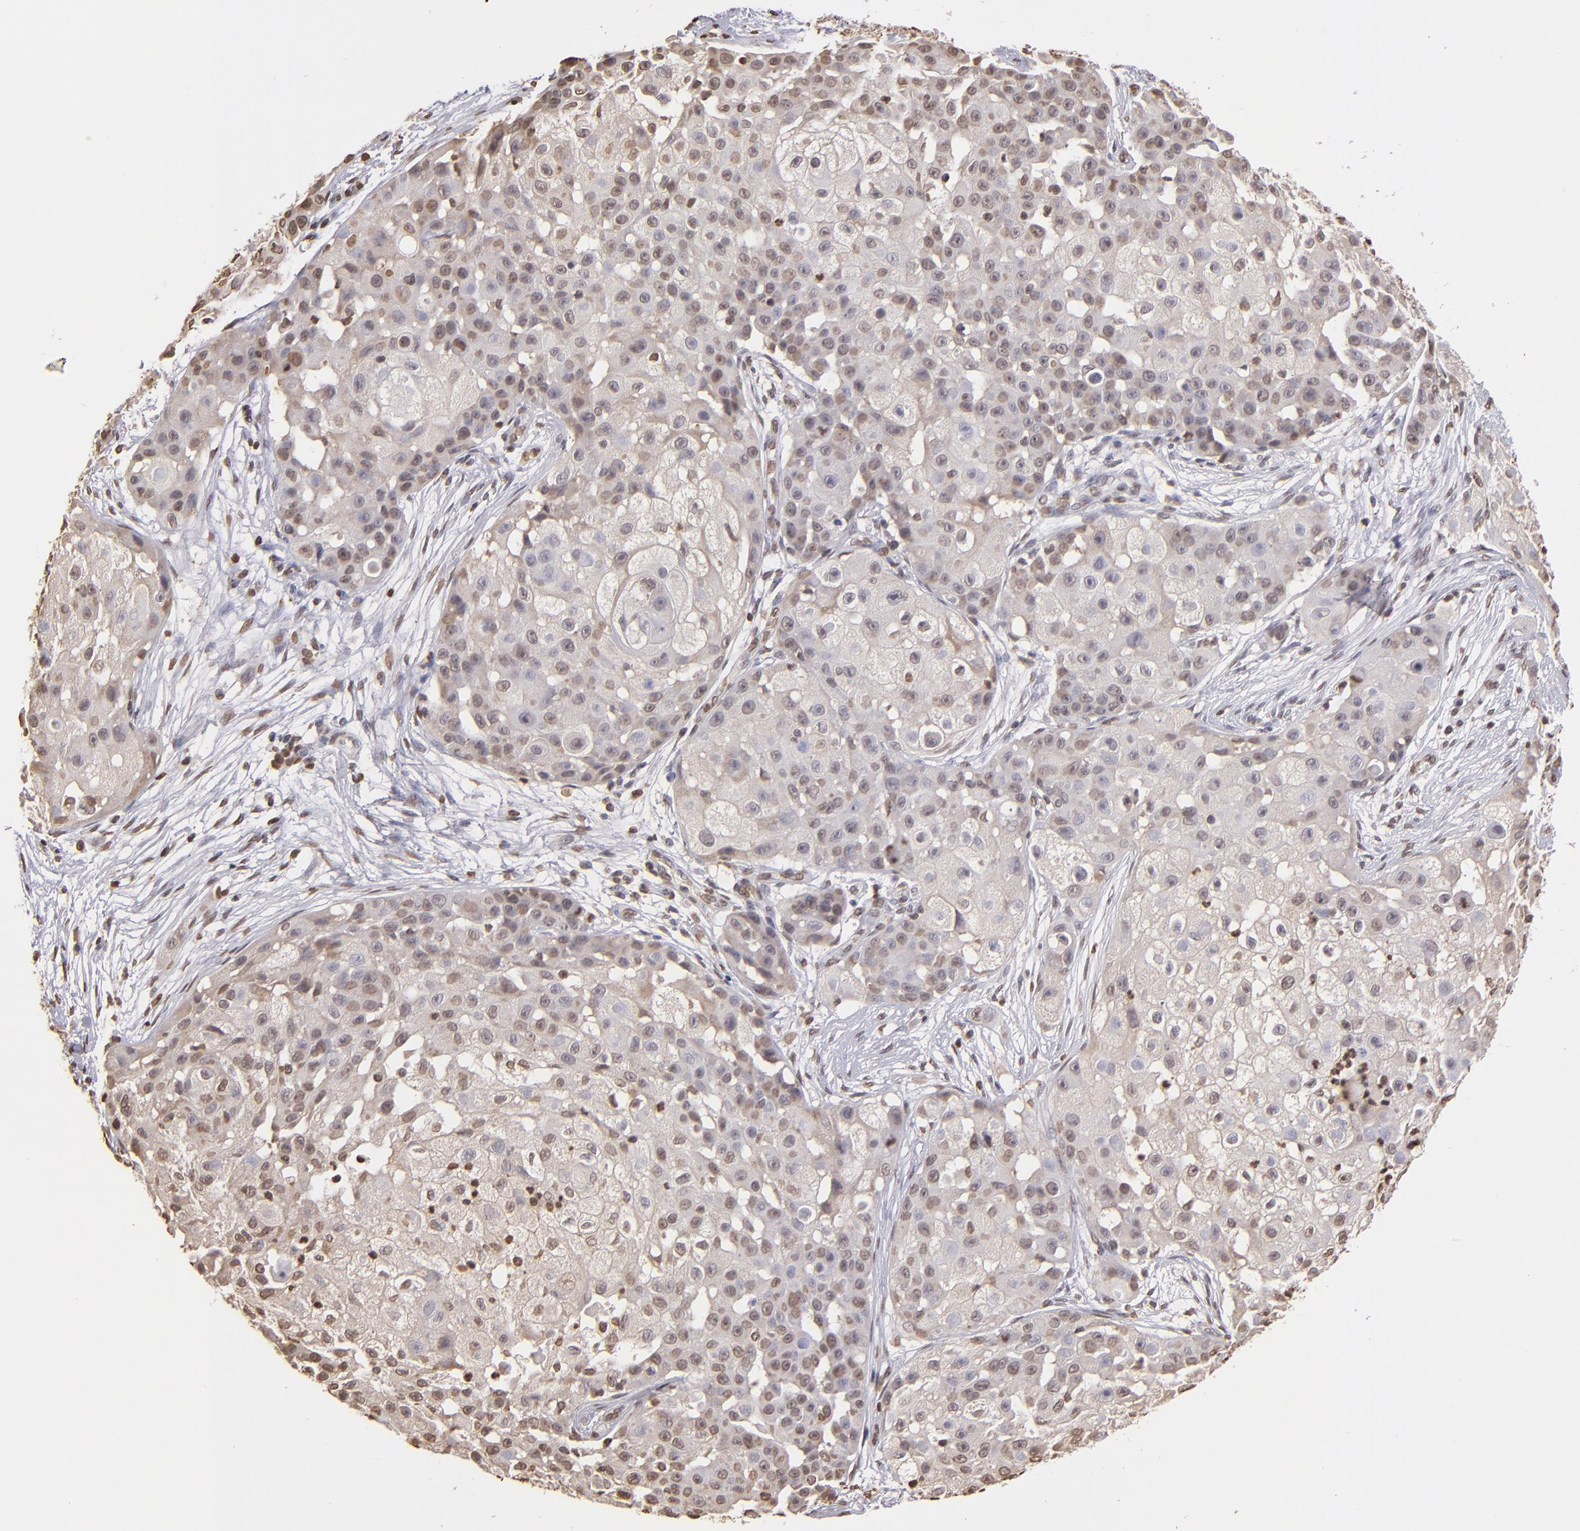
{"staining": {"intensity": "weak", "quantity": "25%-75%", "location": "nuclear"}, "tissue": "skin cancer", "cell_type": "Tumor cells", "image_type": "cancer", "snomed": [{"axis": "morphology", "description": "Squamous cell carcinoma, NOS"}, {"axis": "topography", "description": "Skin"}], "caption": "High-magnification brightfield microscopy of skin squamous cell carcinoma stained with DAB (3,3'-diaminobenzidine) (brown) and counterstained with hematoxylin (blue). tumor cells exhibit weak nuclear expression is present in approximately25%-75% of cells. (Stains: DAB in brown, nuclei in blue, Microscopy: brightfield microscopy at high magnification).", "gene": "LBX1", "patient": {"sex": "female", "age": 57}}